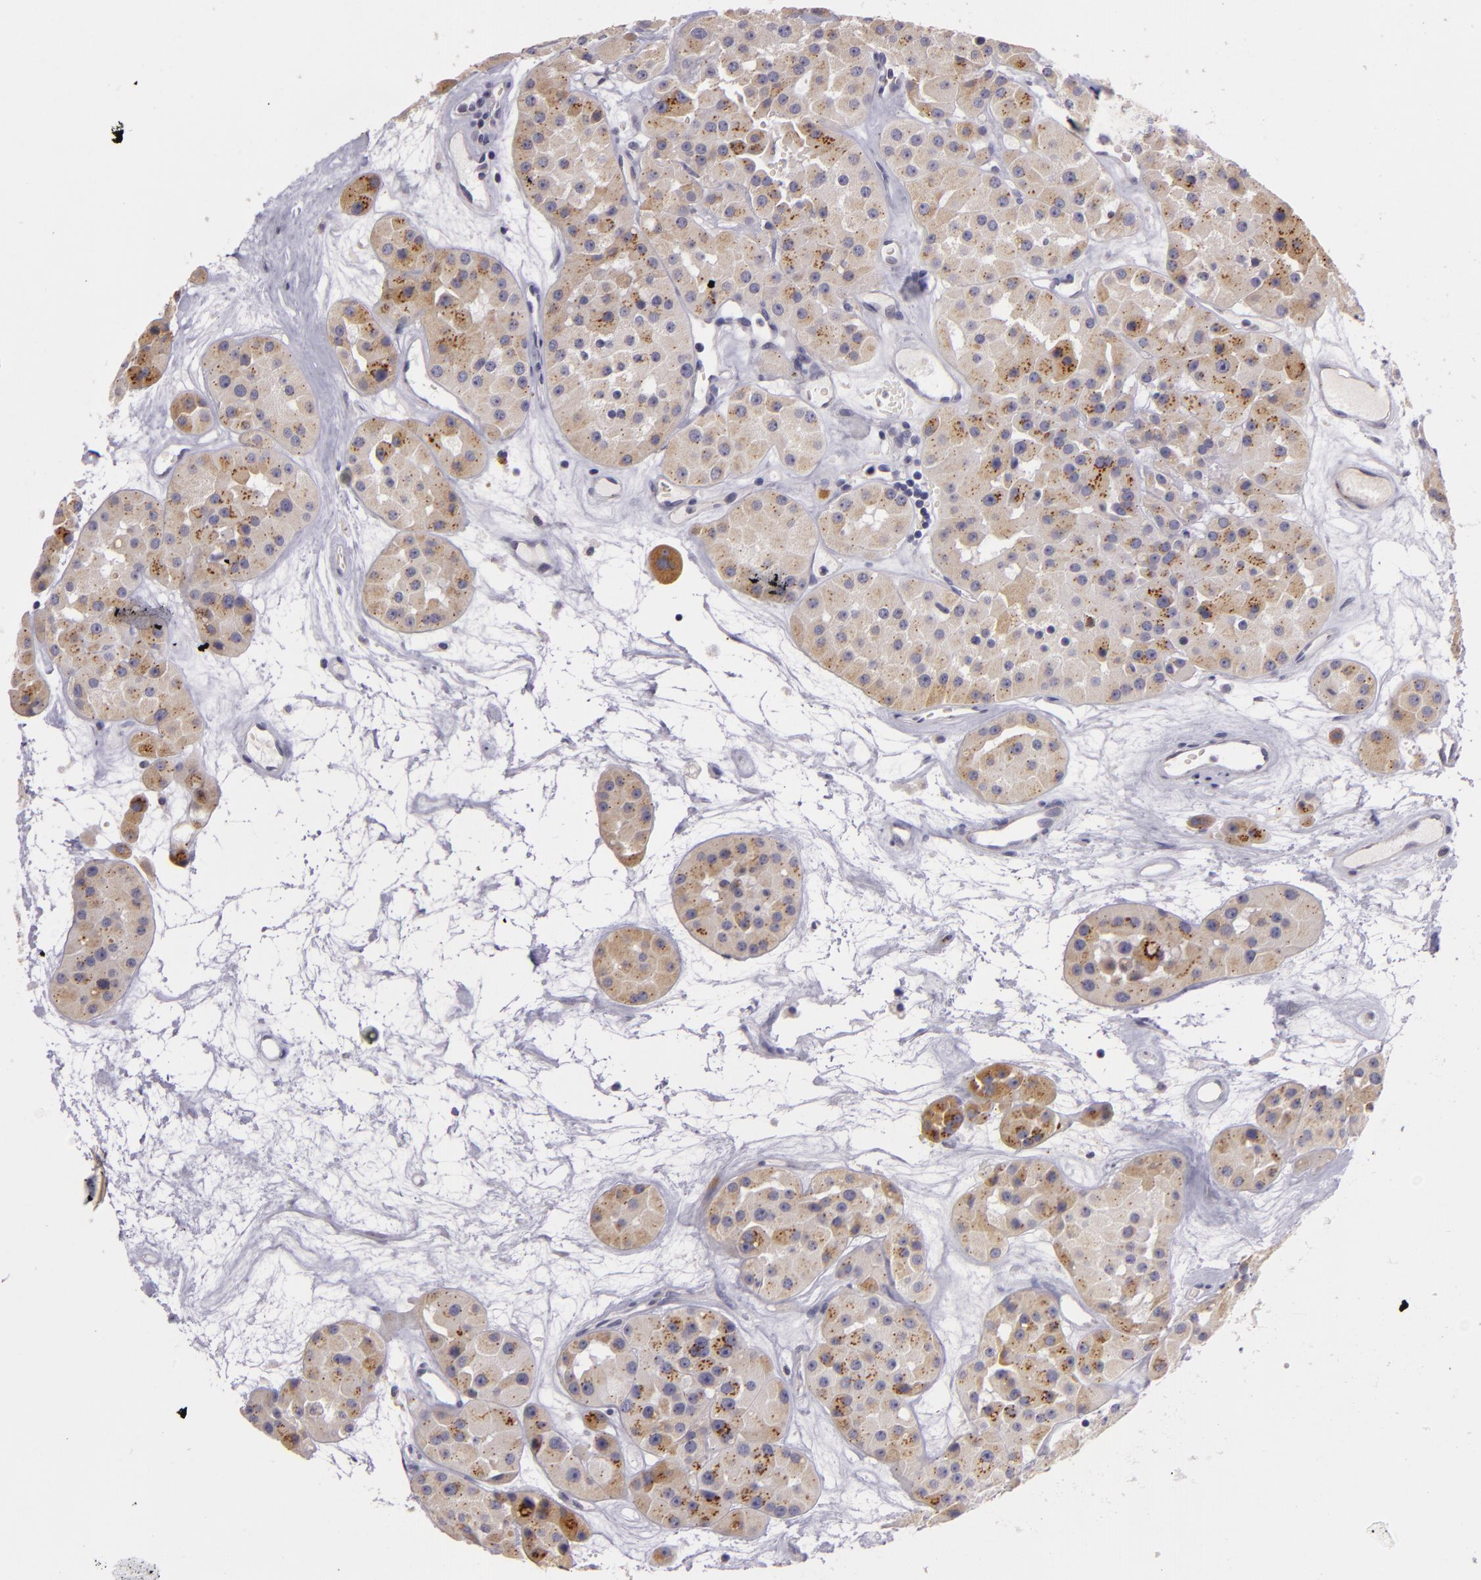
{"staining": {"intensity": "weak", "quantity": ">75%", "location": "cytoplasmic/membranous"}, "tissue": "renal cancer", "cell_type": "Tumor cells", "image_type": "cancer", "snomed": [{"axis": "morphology", "description": "Adenocarcinoma, uncertain malignant potential"}, {"axis": "topography", "description": "Kidney"}], "caption": "Immunohistochemical staining of human renal adenocarcinoma,  uncertain malignant potential exhibits weak cytoplasmic/membranous protein expression in approximately >75% of tumor cells. (IHC, brightfield microscopy, high magnification).", "gene": "CILK1", "patient": {"sex": "male", "age": 63}}